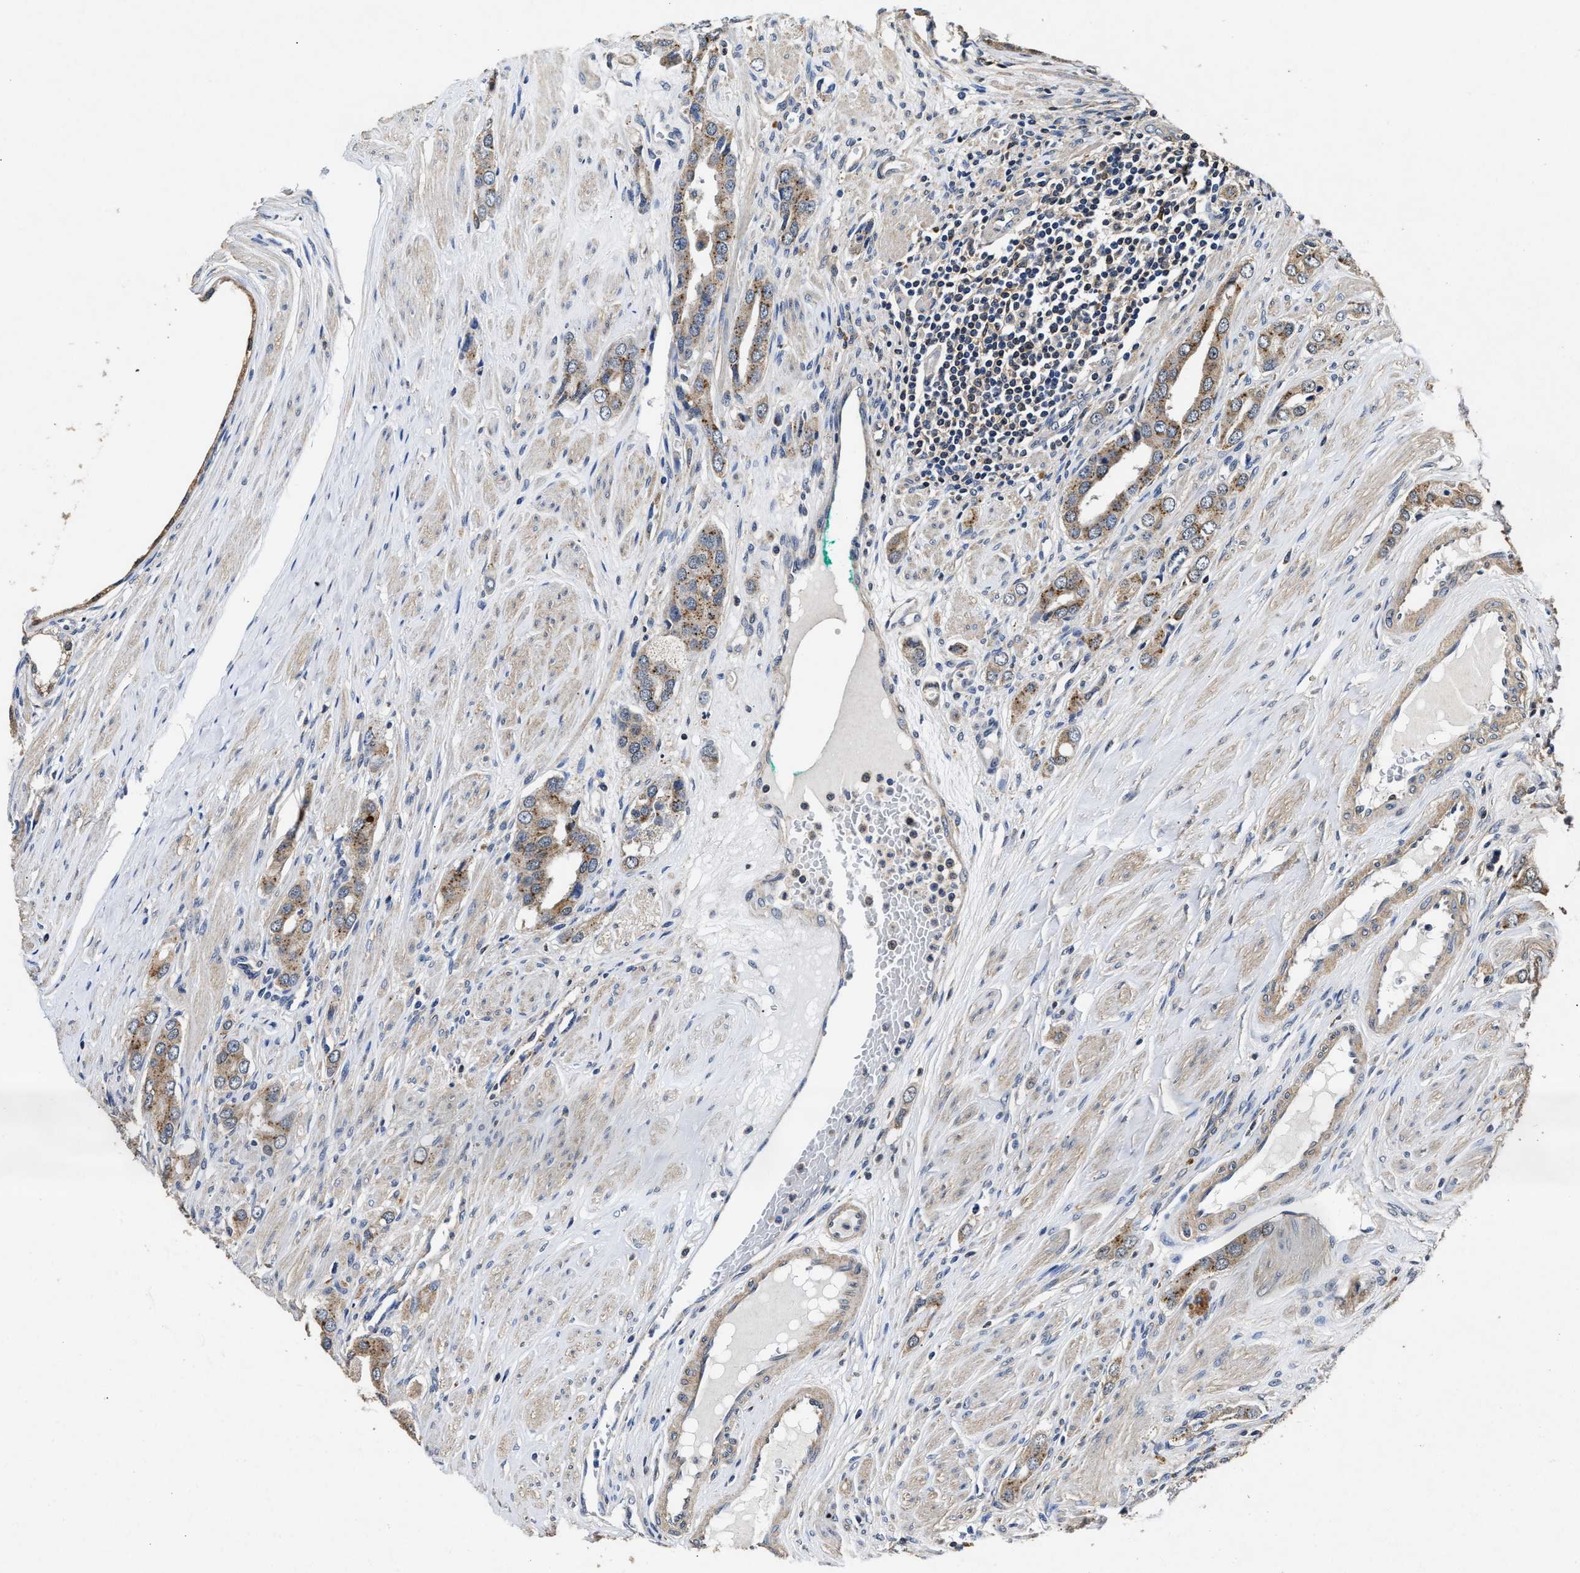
{"staining": {"intensity": "moderate", "quantity": ">75%", "location": "cytoplasmic/membranous"}, "tissue": "prostate cancer", "cell_type": "Tumor cells", "image_type": "cancer", "snomed": [{"axis": "morphology", "description": "Adenocarcinoma, High grade"}, {"axis": "topography", "description": "Prostate"}], "caption": "Protein staining of prostate cancer tissue displays moderate cytoplasmic/membranous positivity in approximately >75% of tumor cells. (Brightfield microscopy of DAB IHC at high magnification).", "gene": "ACAT2", "patient": {"sex": "male", "age": 52}}